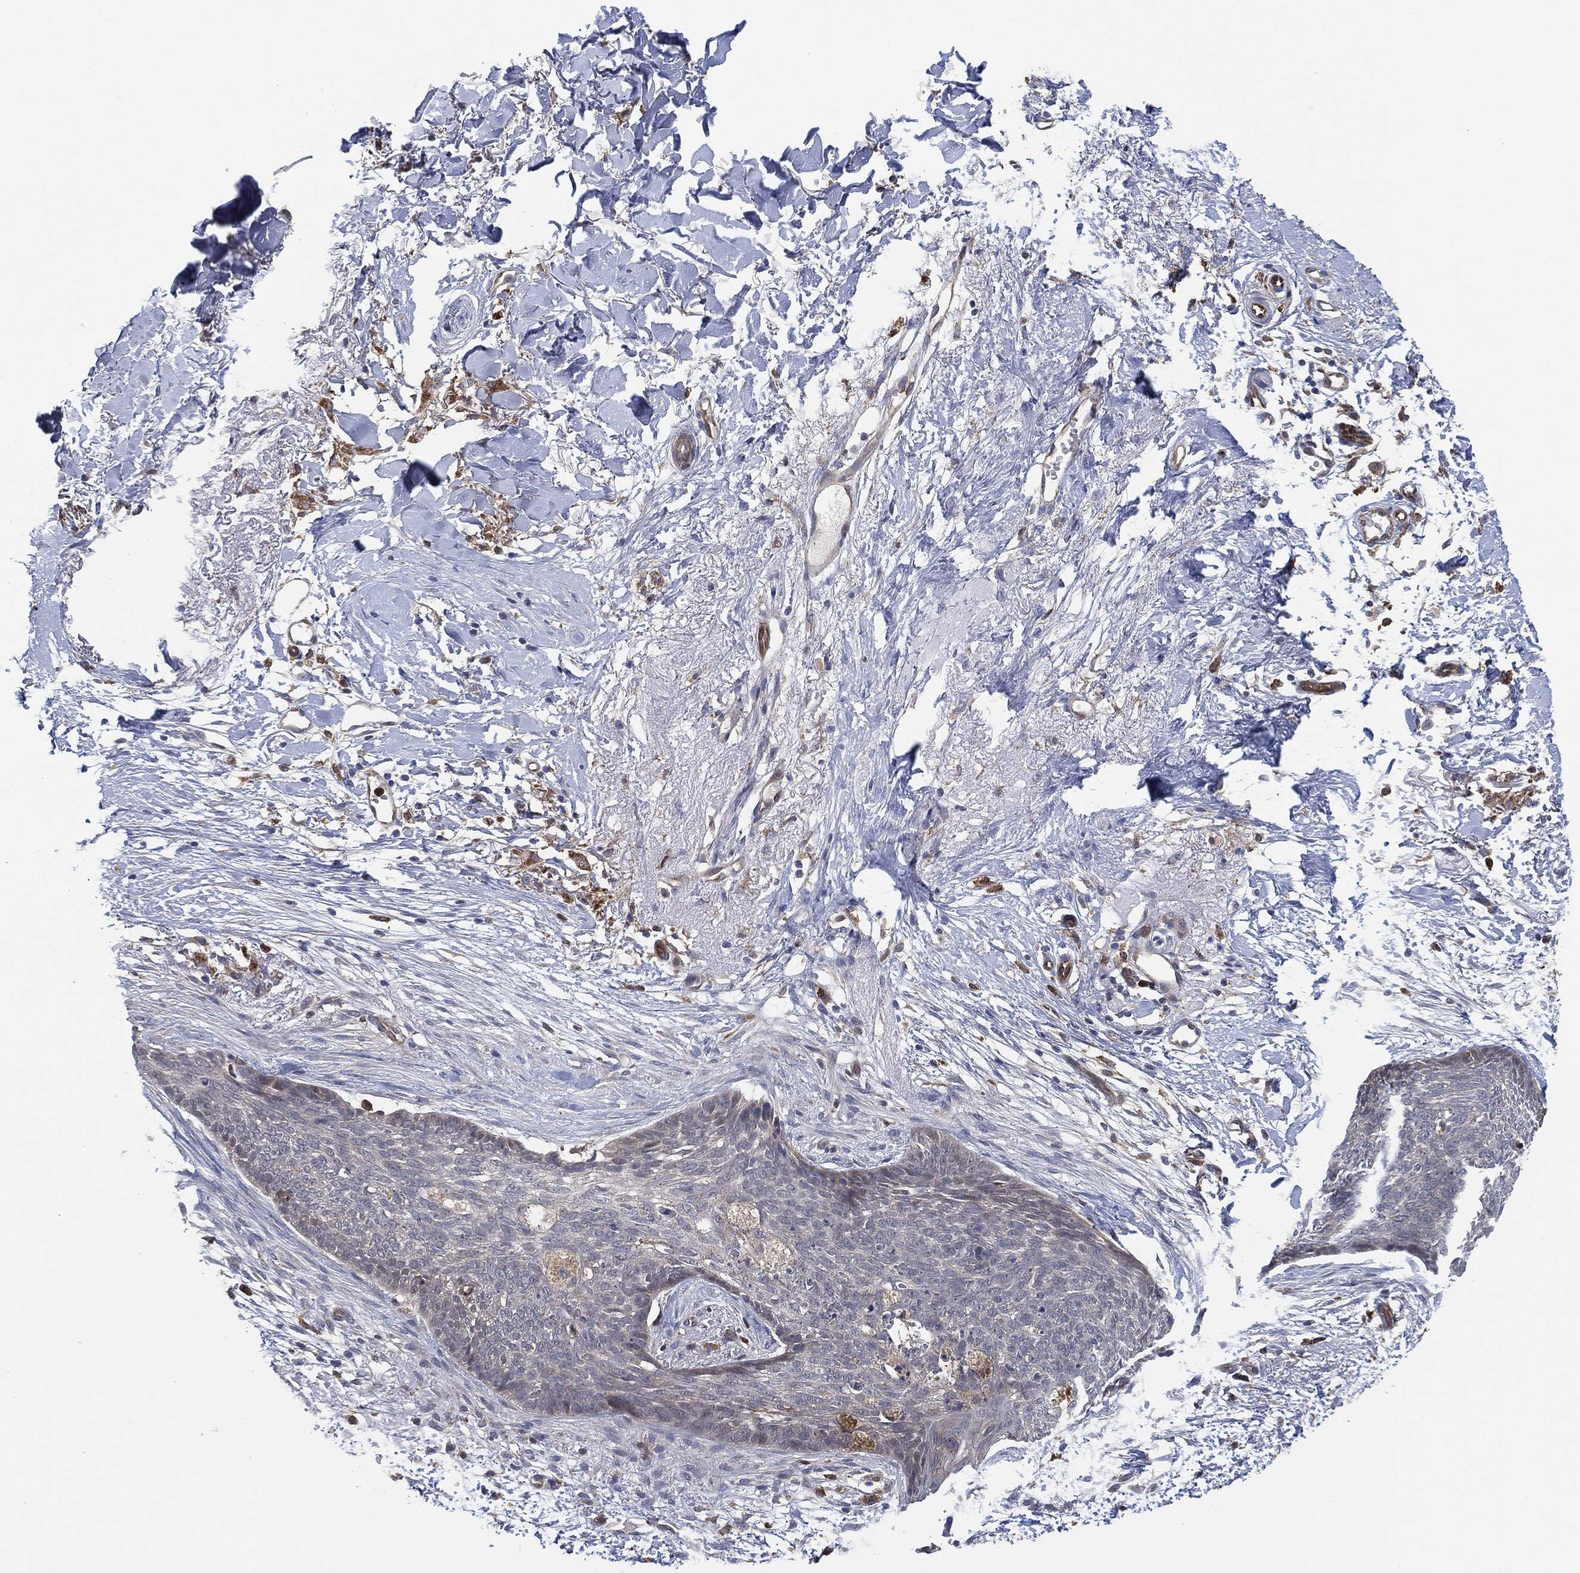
{"staining": {"intensity": "negative", "quantity": "none", "location": "none"}, "tissue": "skin cancer", "cell_type": "Tumor cells", "image_type": "cancer", "snomed": [{"axis": "morphology", "description": "Normal tissue, NOS"}, {"axis": "morphology", "description": "Basal cell carcinoma"}, {"axis": "topography", "description": "Skin"}], "caption": "The photomicrograph displays no significant staining in tumor cells of basal cell carcinoma (skin).", "gene": "FES", "patient": {"sex": "male", "age": 84}}